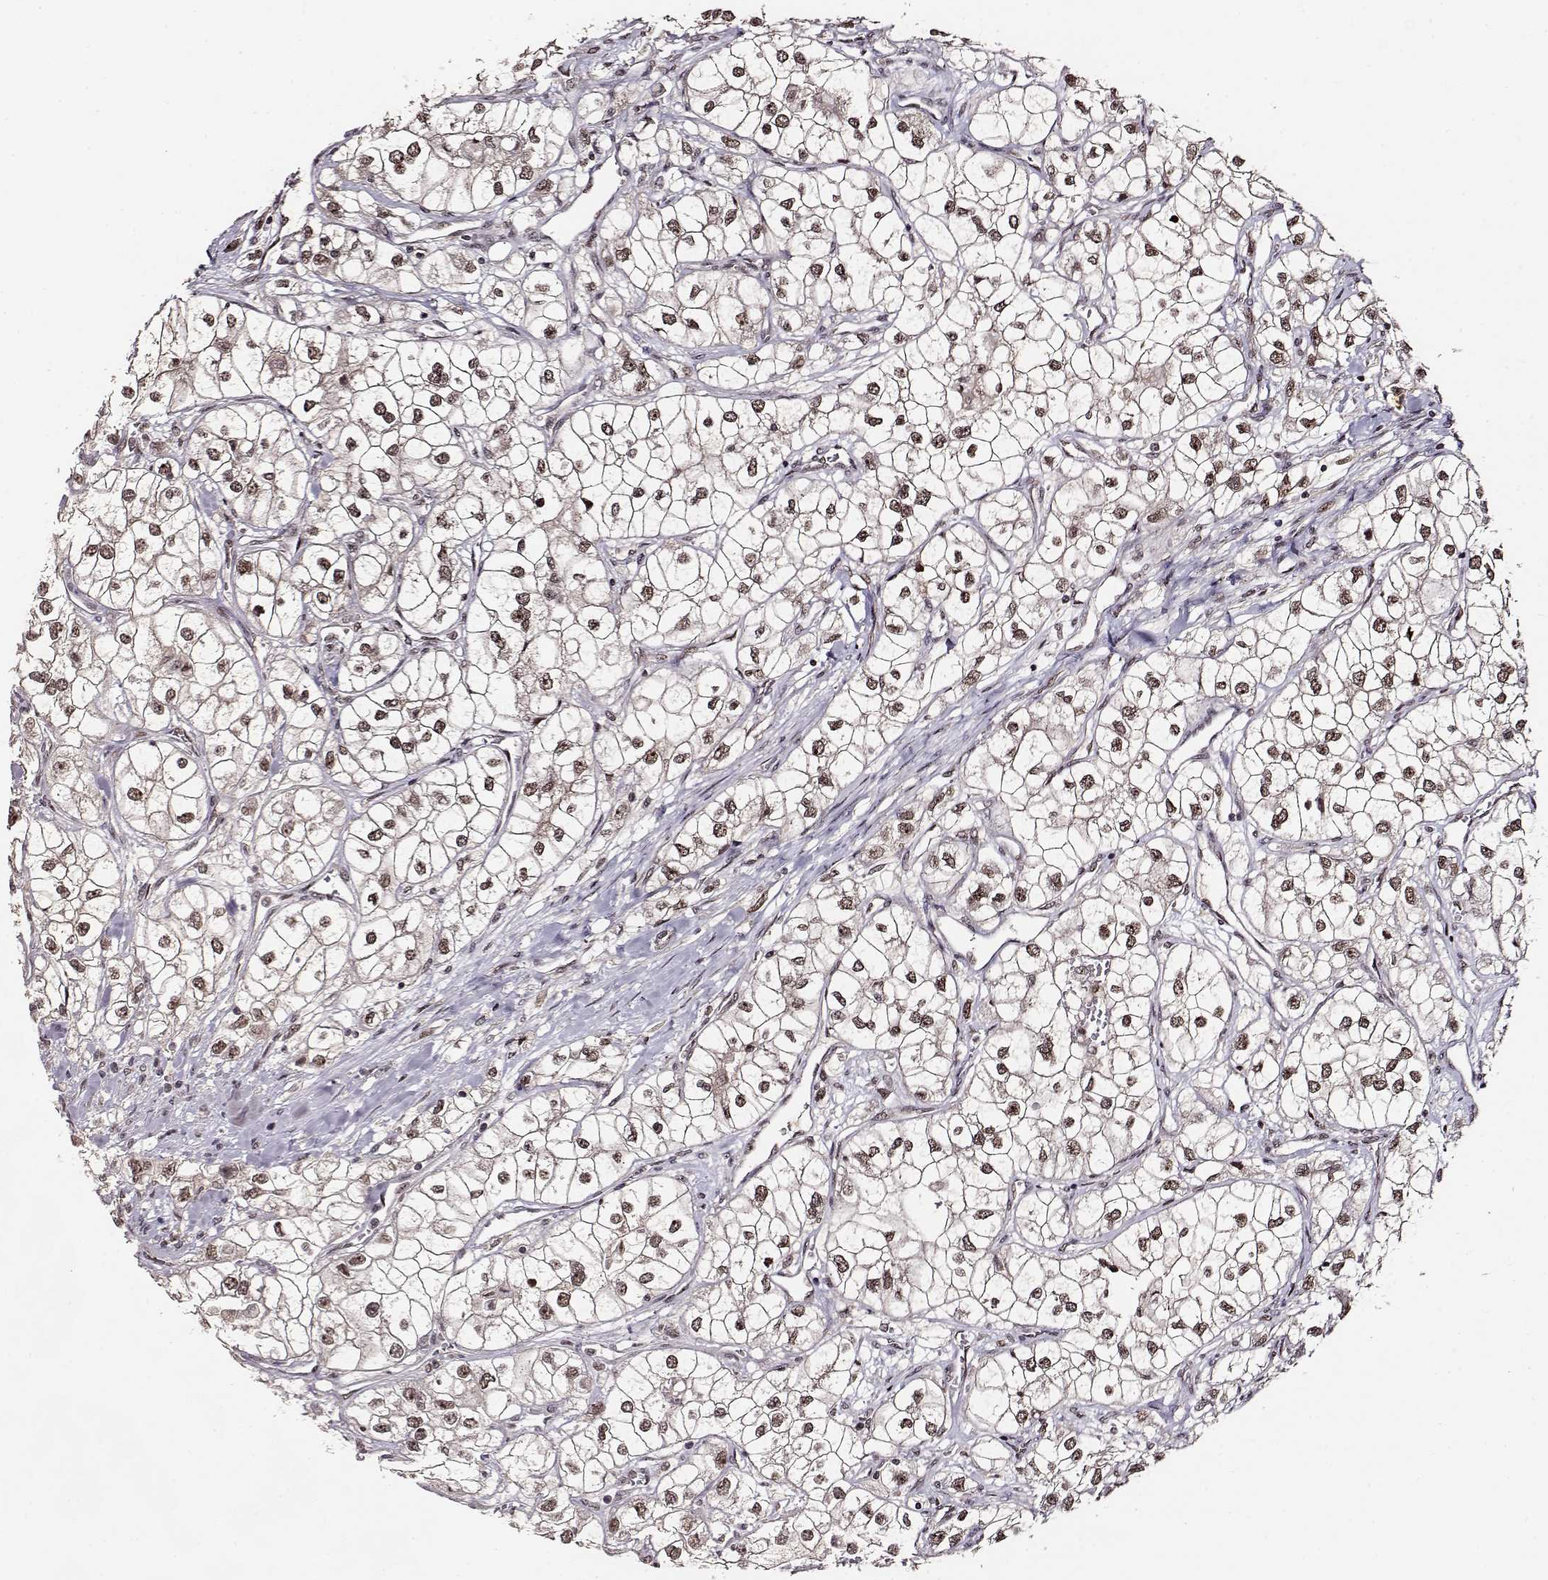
{"staining": {"intensity": "weak", "quantity": ">75%", "location": "nuclear"}, "tissue": "renal cancer", "cell_type": "Tumor cells", "image_type": "cancer", "snomed": [{"axis": "morphology", "description": "Adenocarcinoma, NOS"}, {"axis": "topography", "description": "Kidney"}], "caption": "Renal cancer stained with IHC demonstrates weak nuclear staining in about >75% of tumor cells.", "gene": "CSNK2A1", "patient": {"sex": "male", "age": 59}}